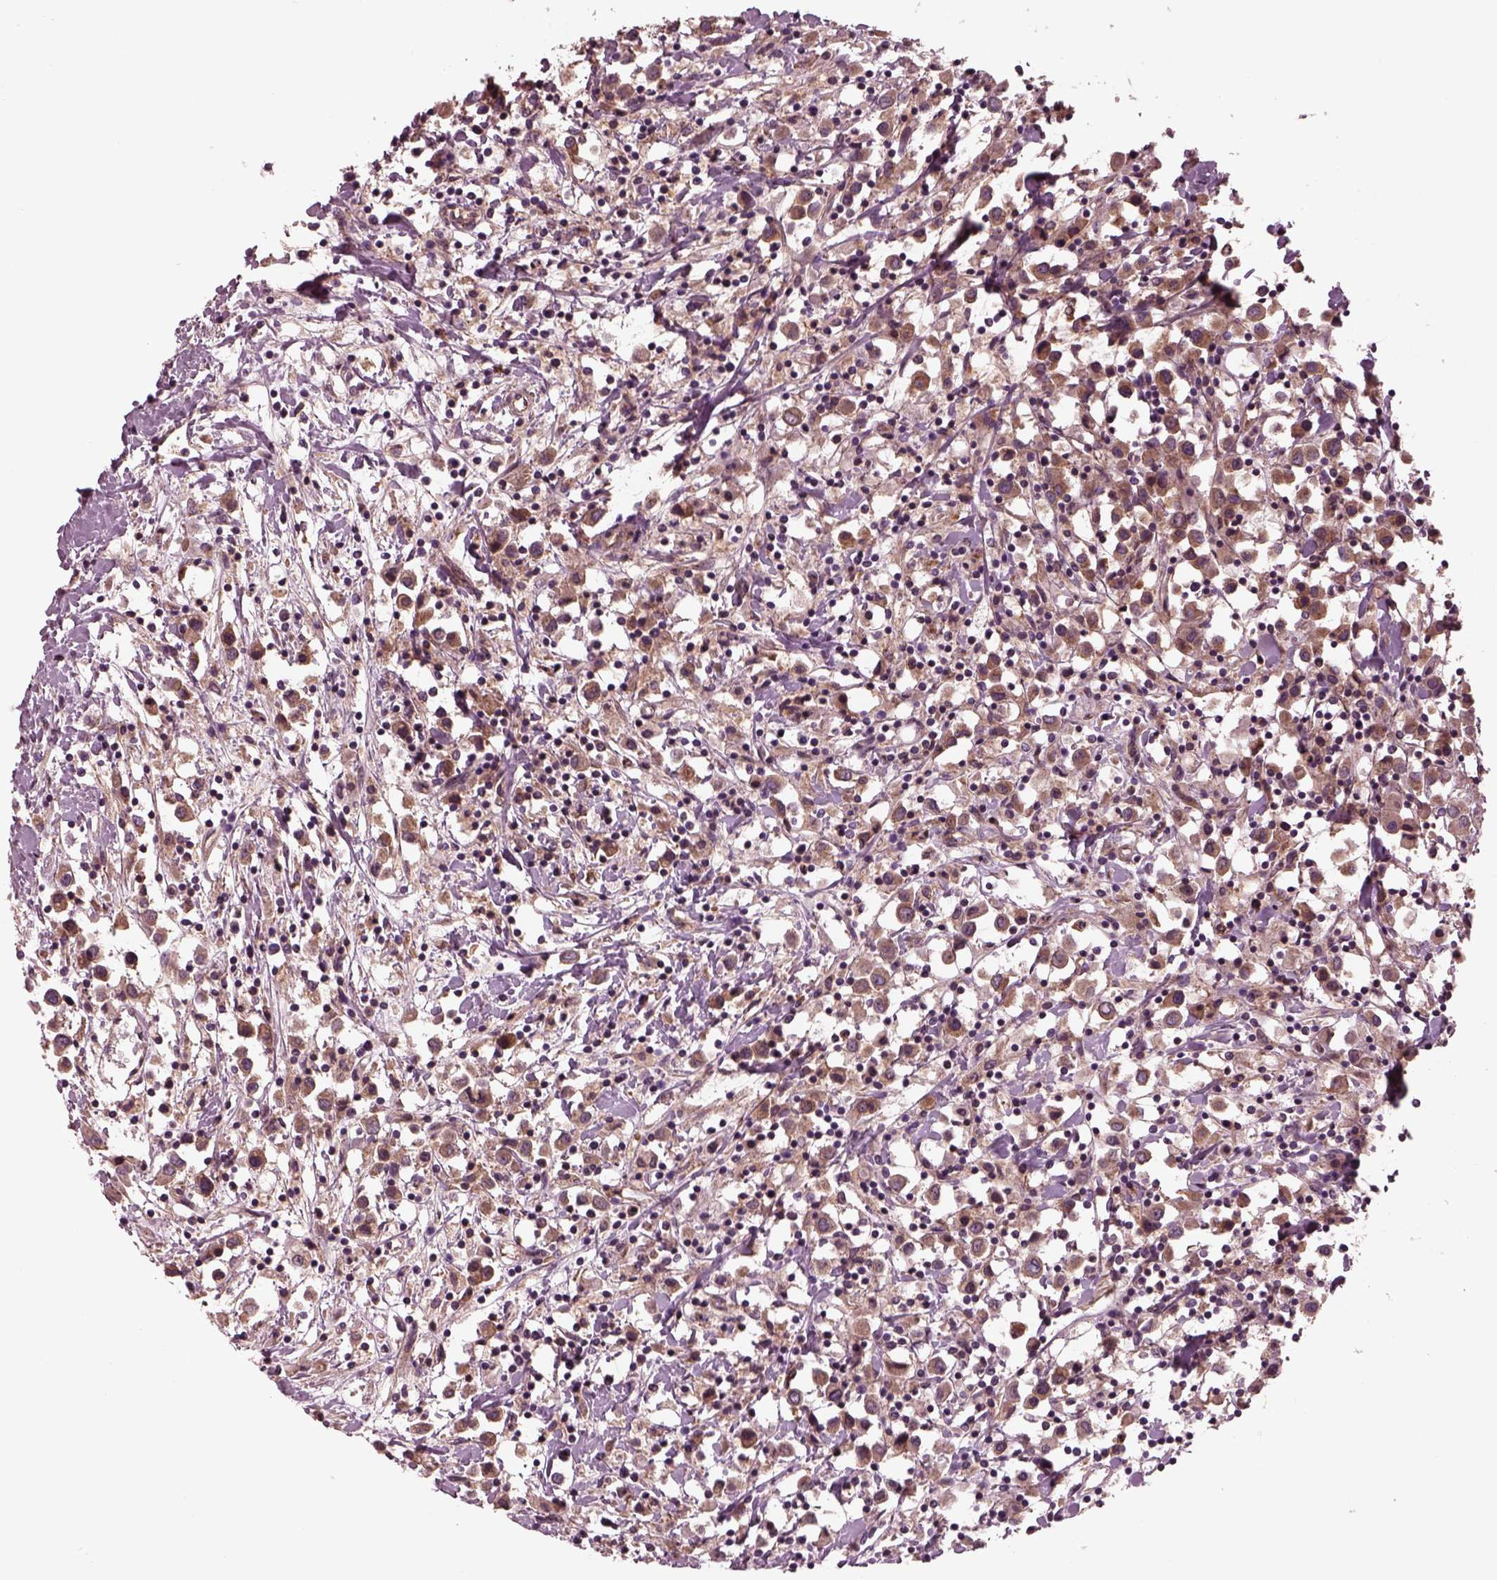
{"staining": {"intensity": "moderate", "quantity": ">75%", "location": "cytoplasmic/membranous"}, "tissue": "breast cancer", "cell_type": "Tumor cells", "image_type": "cancer", "snomed": [{"axis": "morphology", "description": "Duct carcinoma"}, {"axis": "topography", "description": "Breast"}], "caption": "Moderate cytoplasmic/membranous positivity for a protein is present in about >75% of tumor cells of breast intraductal carcinoma using IHC.", "gene": "TUBG1", "patient": {"sex": "female", "age": 61}}